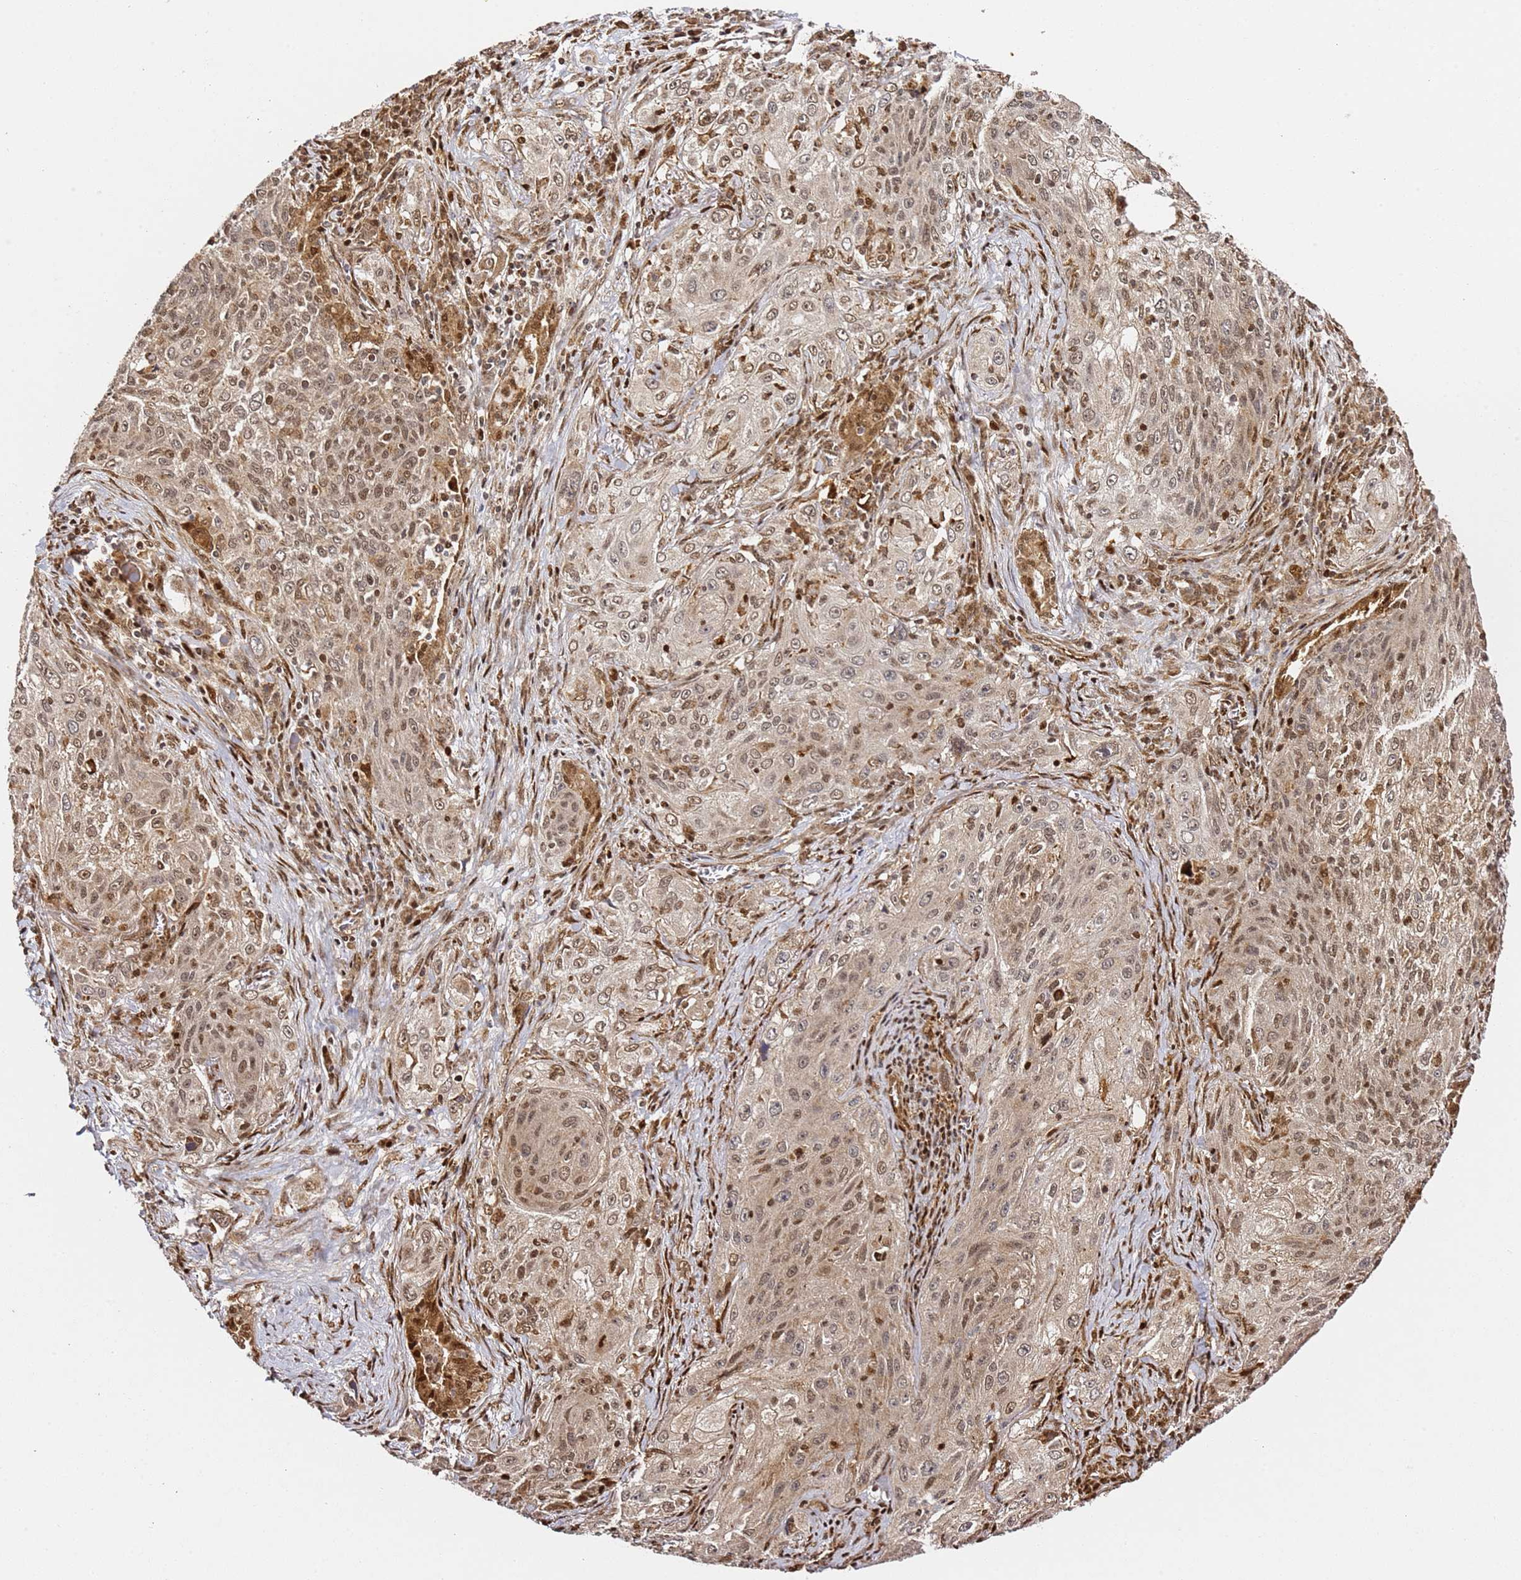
{"staining": {"intensity": "moderate", "quantity": ">75%", "location": "cytoplasmic/membranous,nuclear"}, "tissue": "lung cancer", "cell_type": "Tumor cells", "image_type": "cancer", "snomed": [{"axis": "morphology", "description": "Squamous cell carcinoma, NOS"}, {"axis": "topography", "description": "Lung"}], "caption": "The micrograph displays staining of lung cancer (squamous cell carcinoma), revealing moderate cytoplasmic/membranous and nuclear protein expression (brown color) within tumor cells.", "gene": "SMOX", "patient": {"sex": "female", "age": 69}}